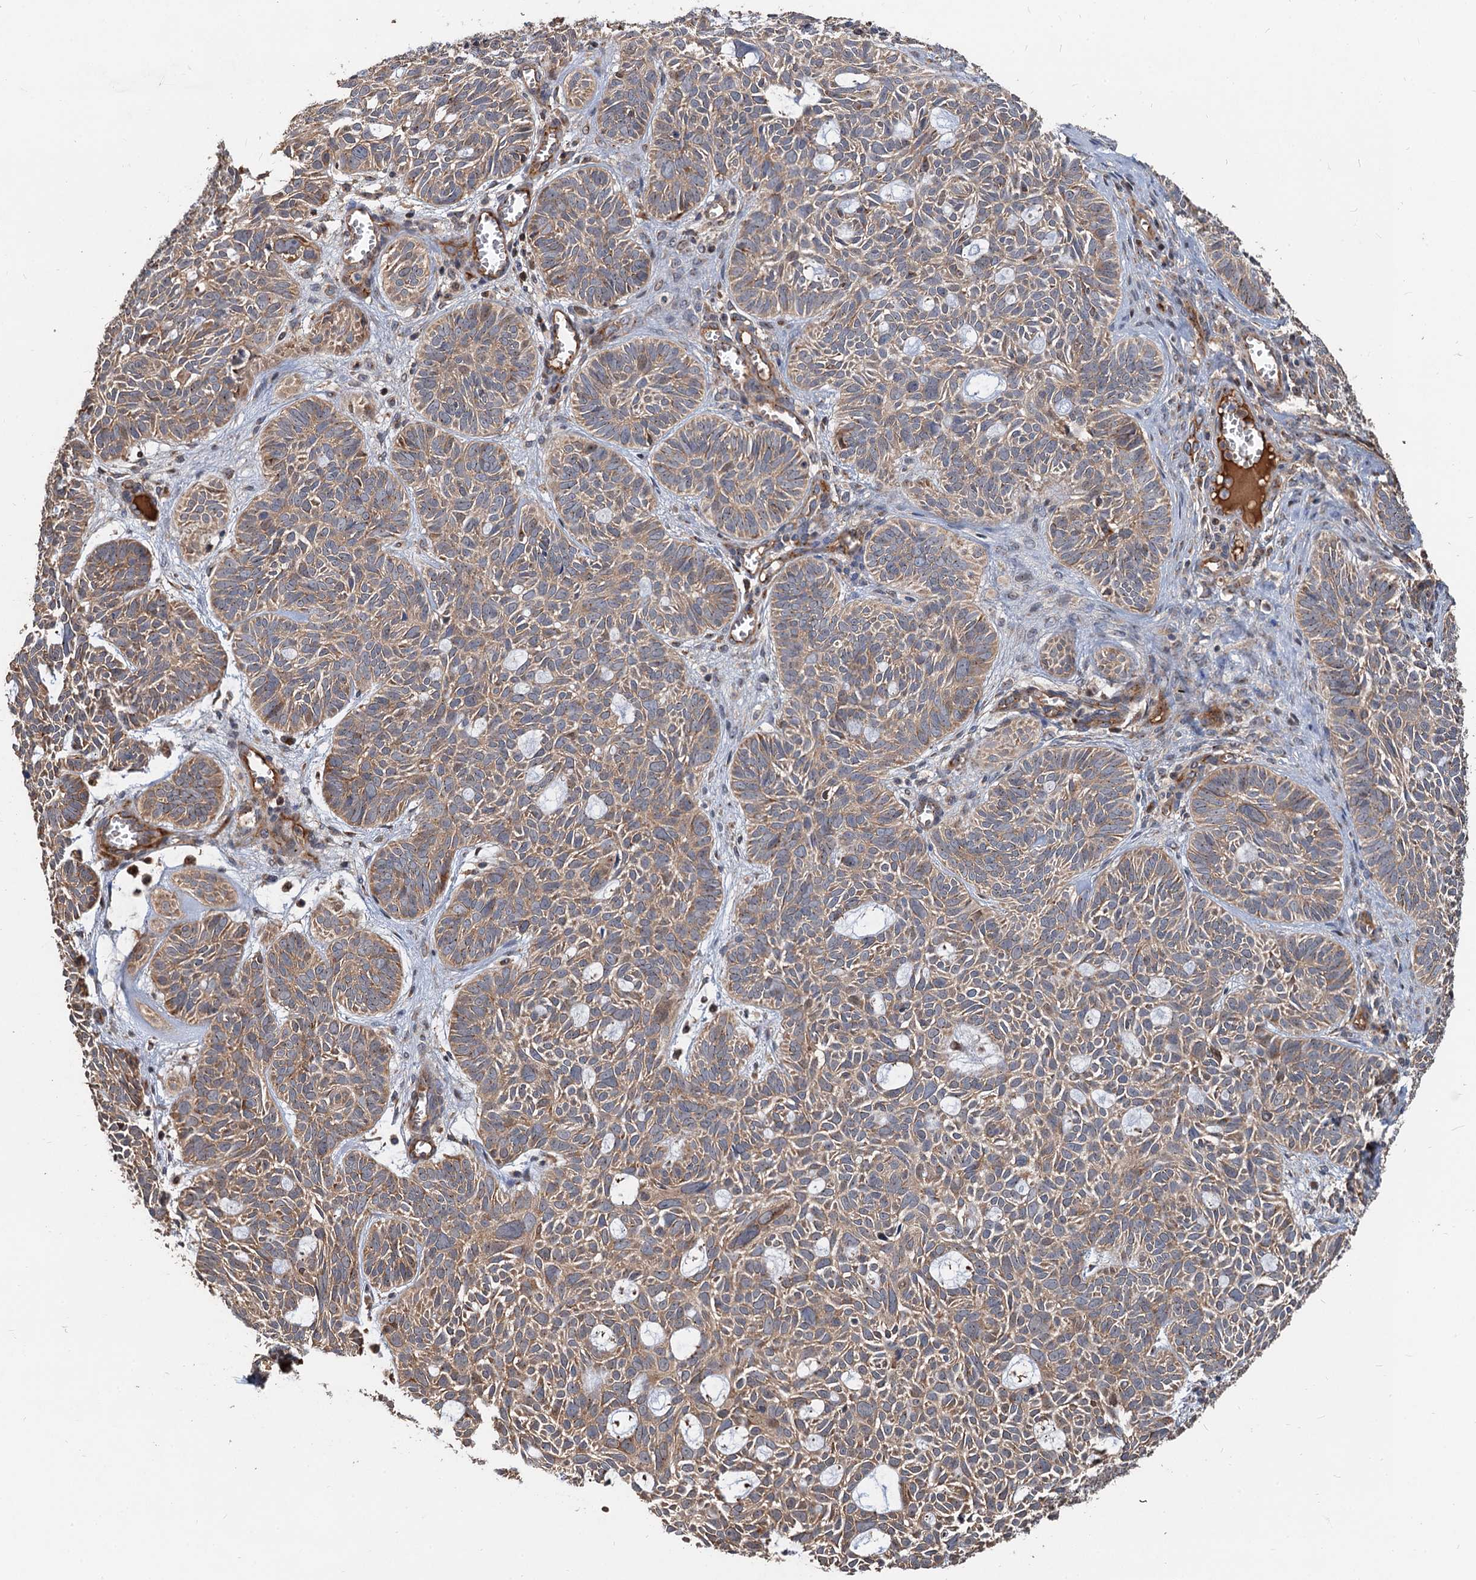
{"staining": {"intensity": "moderate", "quantity": ">75%", "location": "cytoplasmic/membranous"}, "tissue": "skin cancer", "cell_type": "Tumor cells", "image_type": "cancer", "snomed": [{"axis": "morphology", "description": "Basal cell carcinoma"}, {"axis": "topography", "description": "Skin"}], "caption": "Moderate cytoplasmic/membranous positivity is identified in approximately >75% of tumor cells in skin cancer. (Brightfield microscopy of DAB IHC at high magnification).", "gene": "DEXI", "patient": {"sex": "male", "age": 69}}